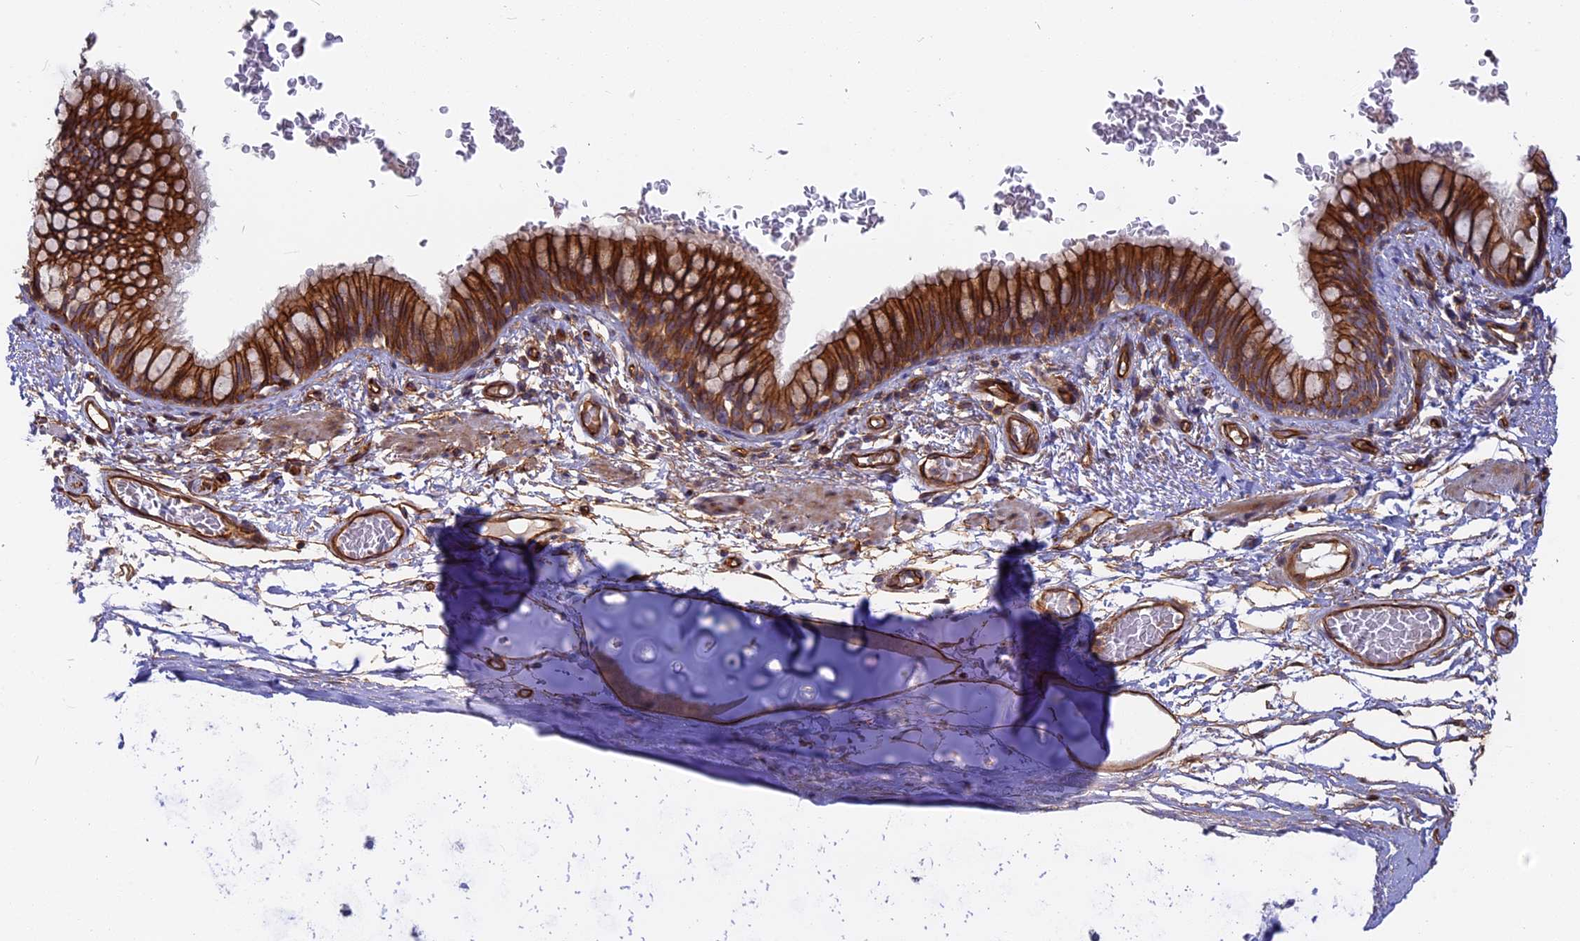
{"staining": {"intensity": "strong", "quantity": ">75%", "location": "cytoplasmic/membranous"}, "tissue": "bronchus", "cell_type": "Respiratory epithelial cells", "image_type": "normal", "snomed": [{"axis": "morphology", "description": "Normal tissue, NOS"}, {"axis": "topography", "description": "Cartilage tissue"}, {"axis": "topography", "description": "Bronchus"}], "caption": "Strong cytoplasmic/membranous protein positivity is appreciated in approximately >75% of respiratory epithelial cells in bronchus. Using DAB (brown) and hematoxylin (blue) stains, captured at high magnification using brightfield microscopy.", "gene": "CNBD2", "patient": {"sex": "female", "age": 36}}